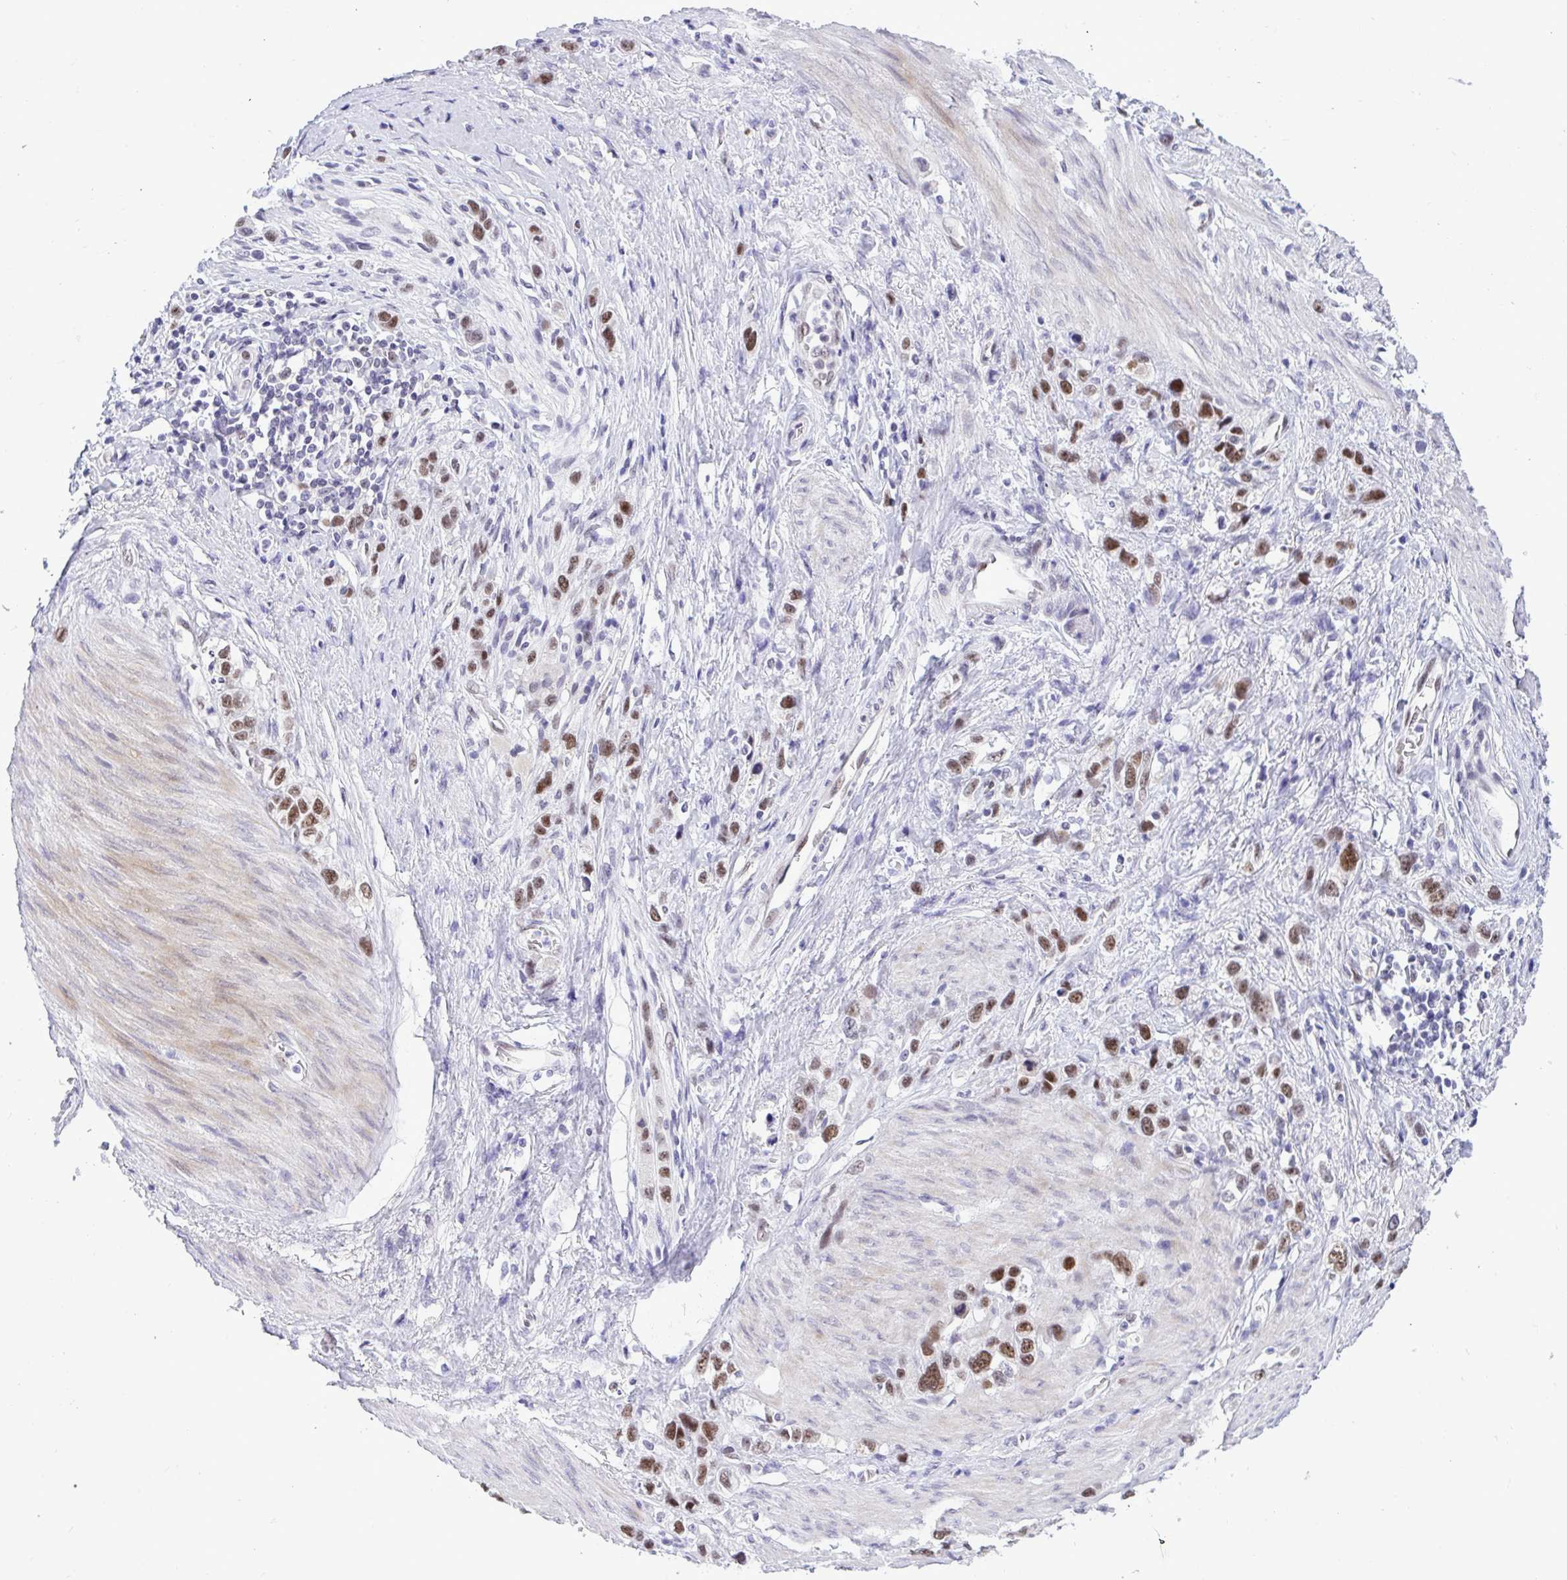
{"staining": {"intensity": "moderate", "quantity": ">75%", "location": "nuclear"}, "tissue": "stomach cancer", "cell_type": "Tumor cells", "image_type": "cancer", "snomed": [{"axis": "morphology", "description": "Adenocarcinoma, NOS"}, {"axis": "topography", "description": "Stomach"}], "caption": "Stomach adenocarcinoma stained with a brown dye exhibits moderate nuclear positive positivity in about >75% of tumor cells.", "gene": "TEAD4", "patient": {"sex": "female", "age": 65}}